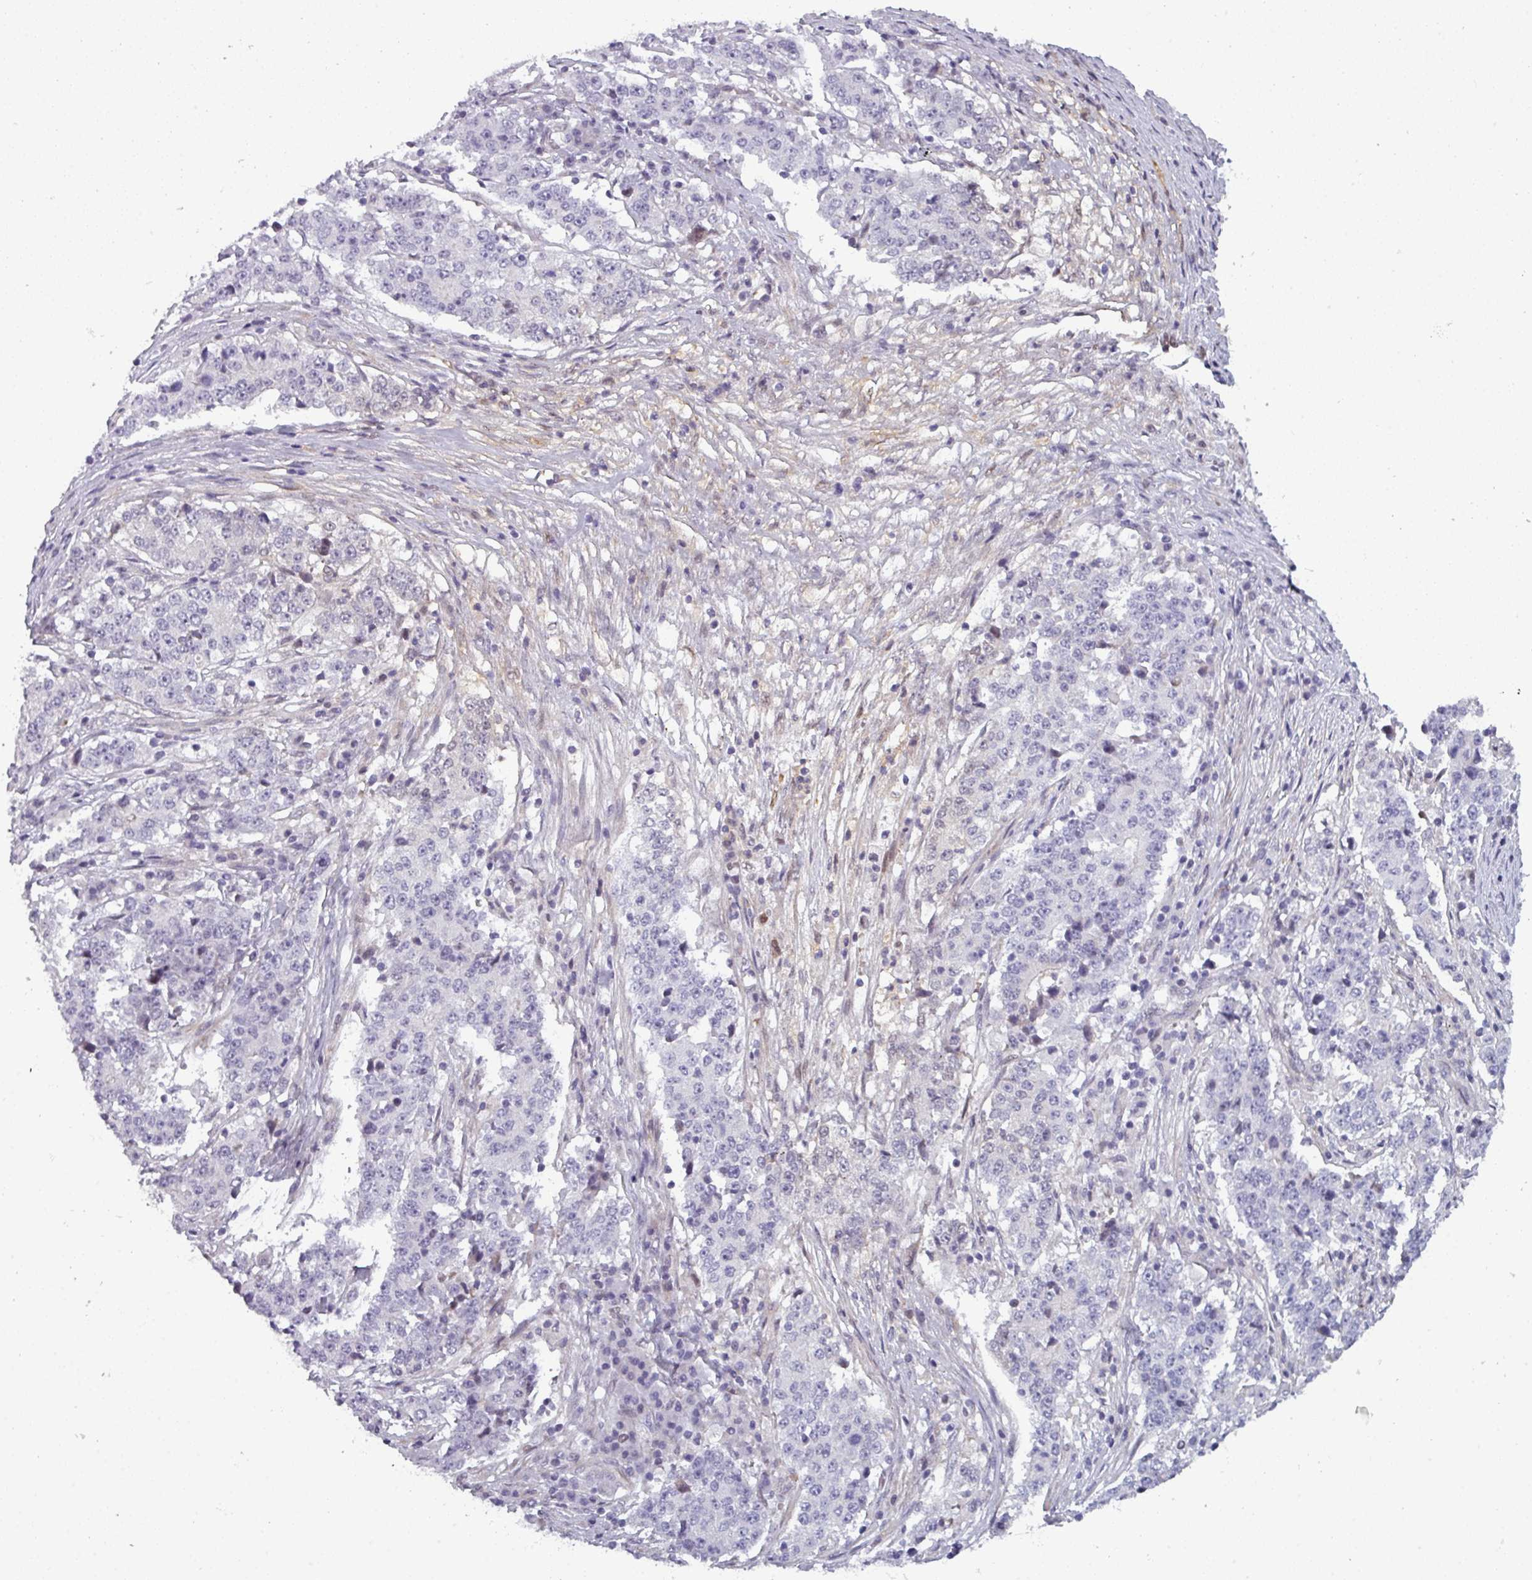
{"staining": {"intensity": "negative", "quantity": "none", "location": "none"}, "tissue": "stomach cancer", "cell_type": "Tumor cells", "image_type": "cancer", "snomed": [{"axis": "morphology", "description": "Adenocarcinoma, NOS"}, {"axis": "topography", "description": "Stomach"}], "caption": "IHC photomicrograph of human stomach adenocarcinoma stained for a protein (brown), which reveals no expression in tumor cells.", "gene": "PRAMEF12", "patient": {"sex": "male", "age": 59}}